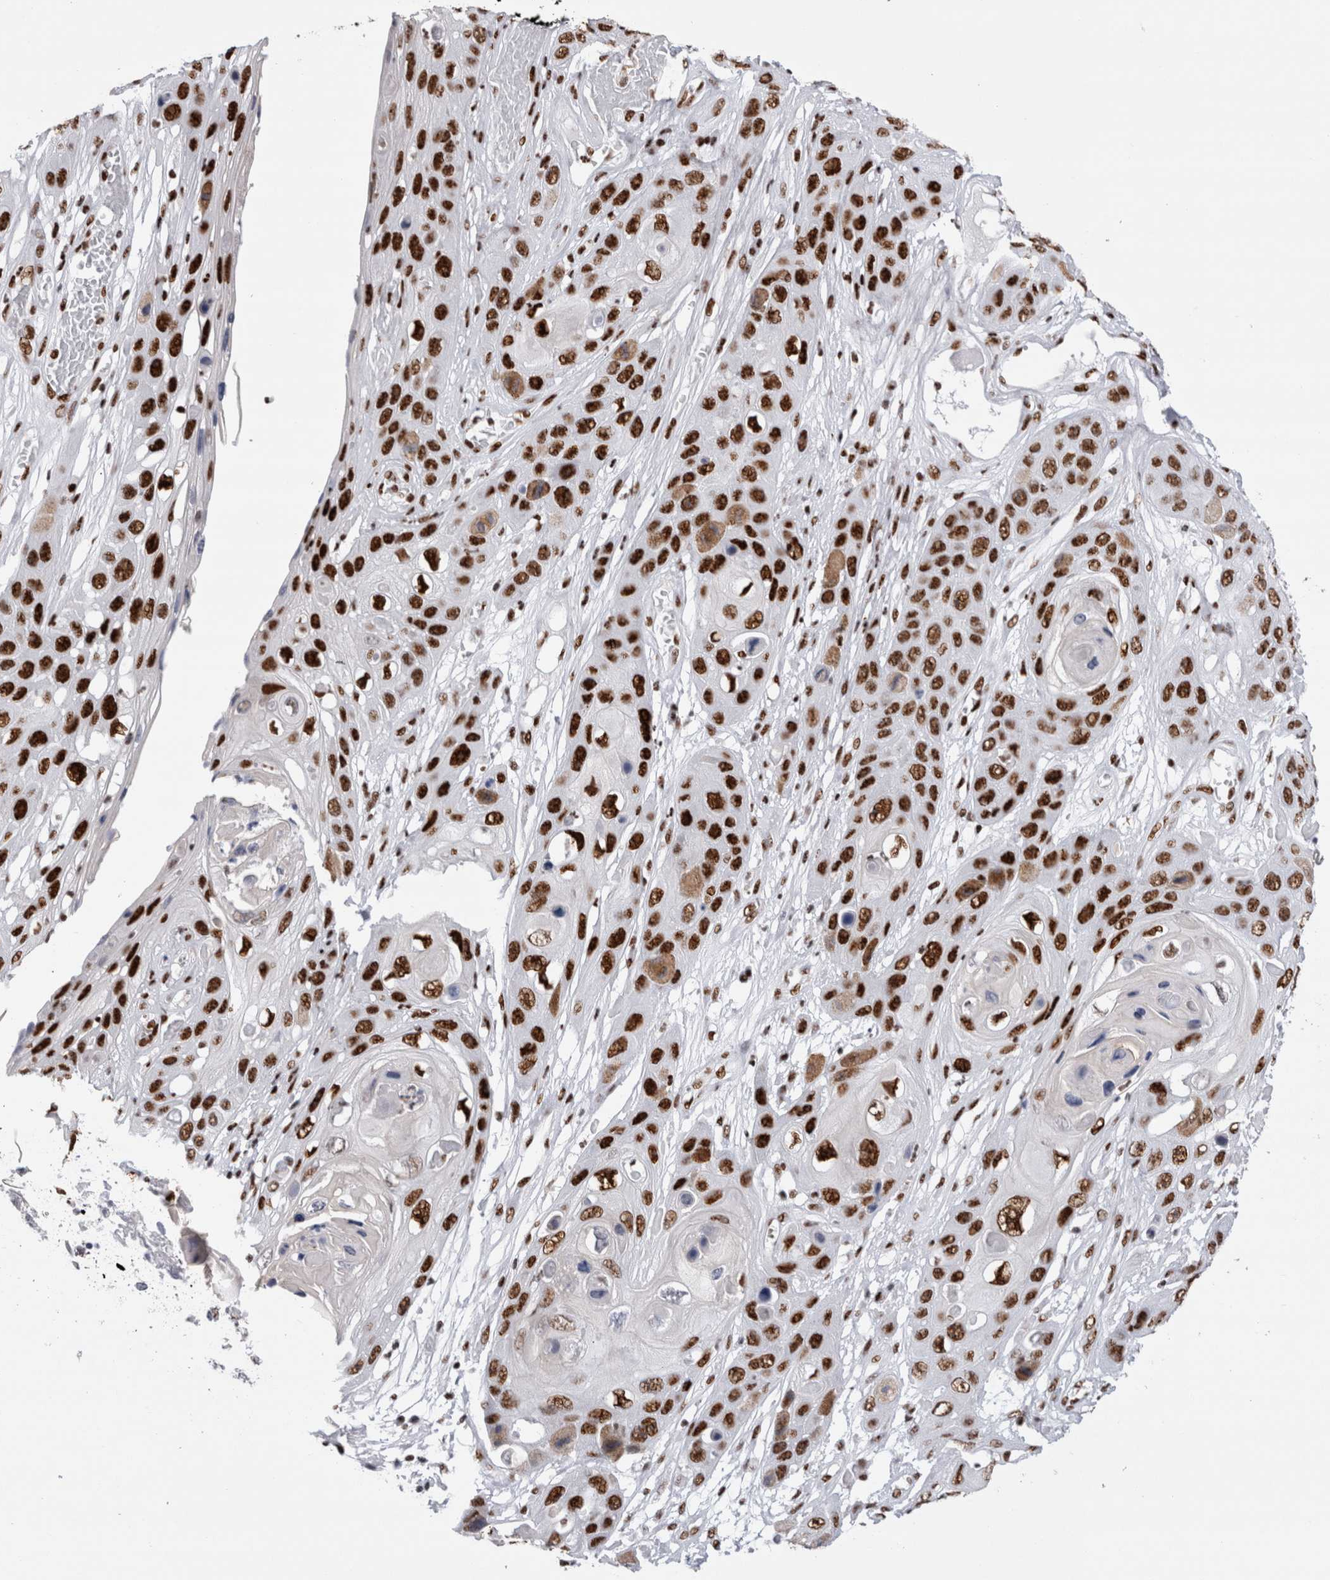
{"staining": {"intensity": "strong", "quantity": ">75%", "location": "cytoplasmic/membranous,nuclear"}, "tissue": "skin cancer", "cell_type": "Tumor cells", "image_type": "cancer", "snomed": [{"axis": "morphology", "description": "Squamous cell carcinoma, NOS"}, {"axis": "topography", "description": "Skin"}], "caption": "Immunohistochemistry (IHC) (DAB (3,3'-diaminobenzidine)) staining of squamous cell carcinoma (skin) displays strong cytoplasmic/membranous and nuclear protein expression in about >75% of tumor cells.", "gene": "RBM6", "patient": {"sex": "male", "age": 55}}